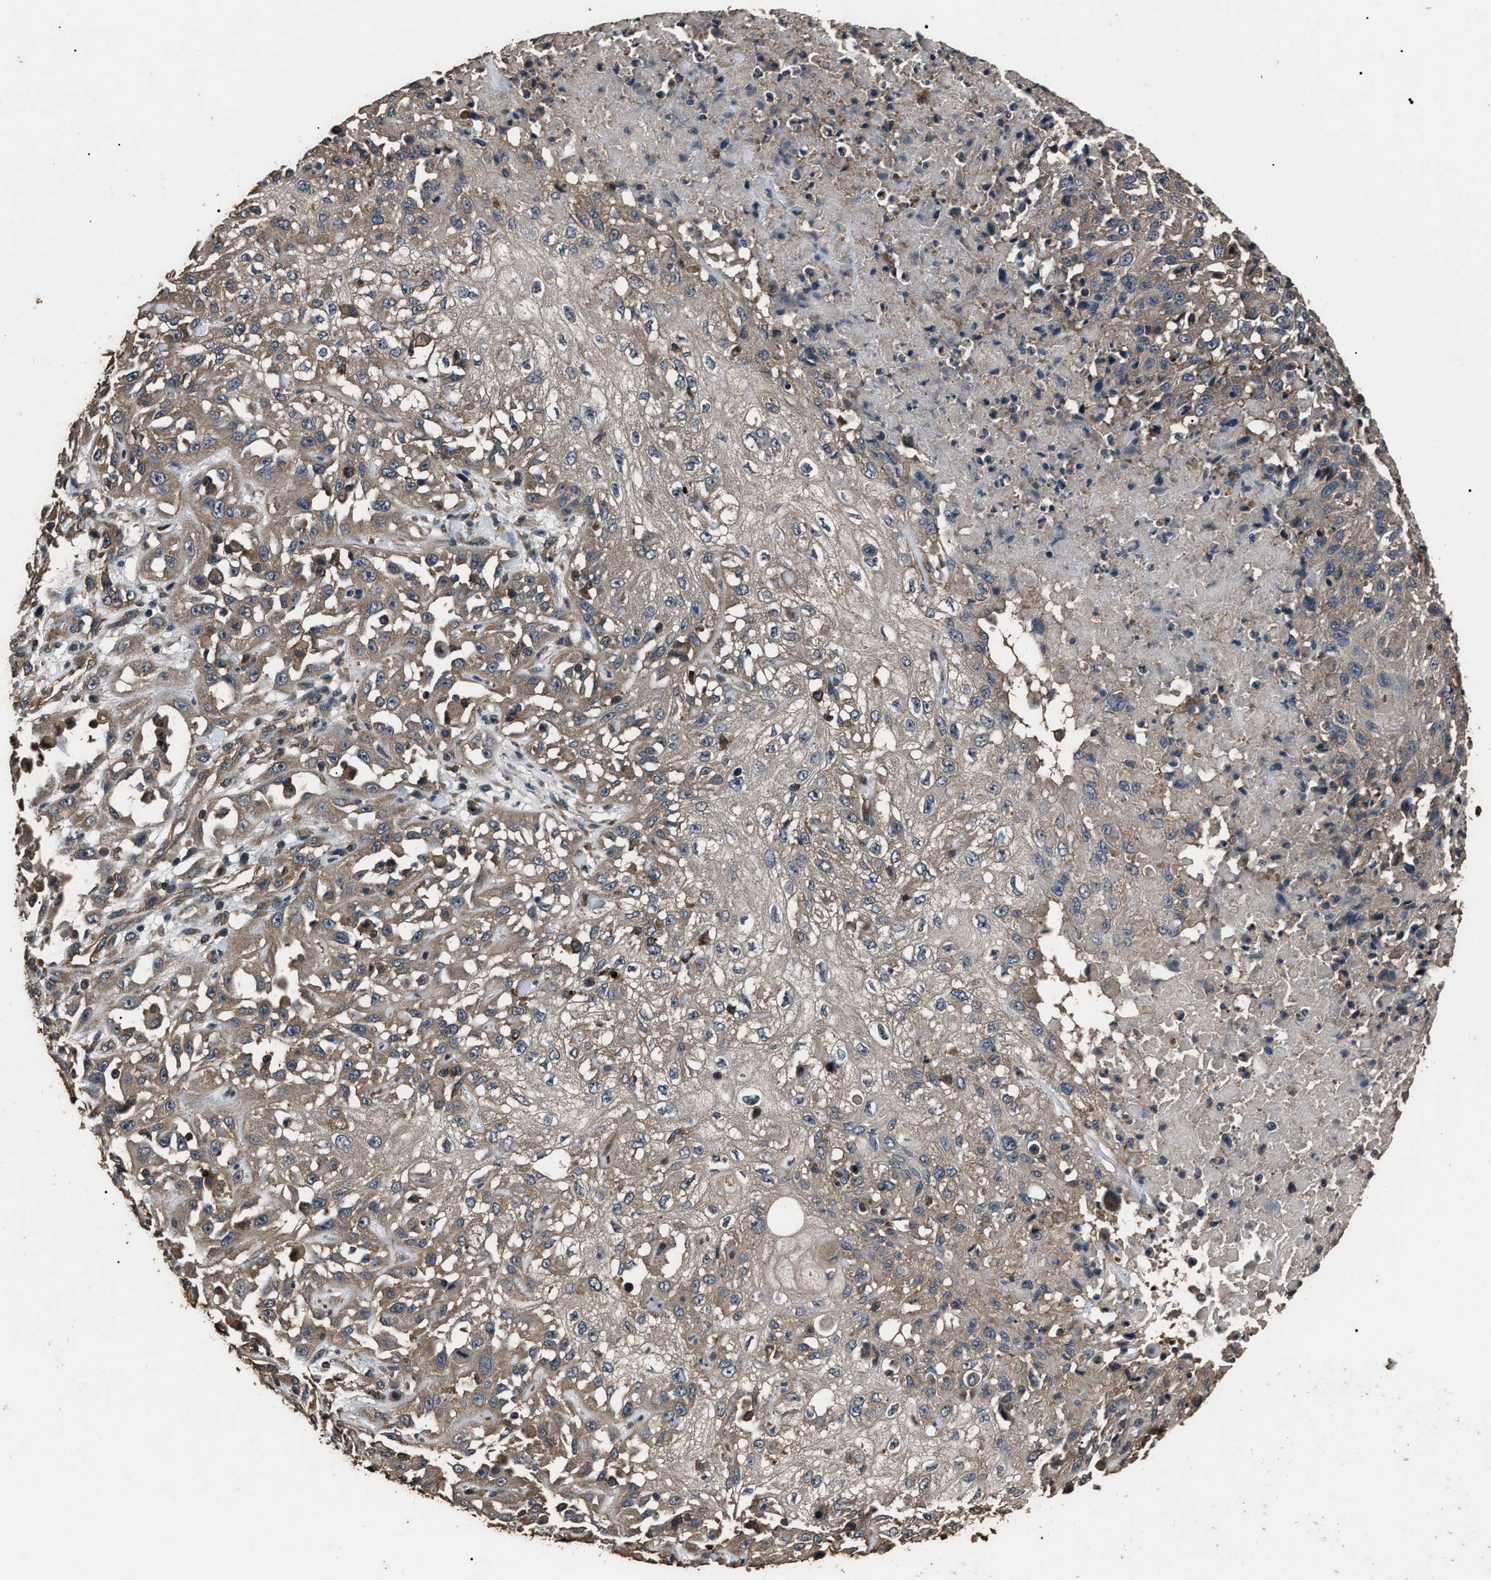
{"staining": {"intensity": "moderate", "quantity": ">75%", "location": "cytoplasmic/membranous"}, "tissue": "skin cancer", "cell_type": "Tumor cells", "image_type": "cancer", "snomed": [{"axis": "morphology", "description": "Squamous cell carcinoma, NOS"}, {"axis": "morphology", "description": "Squamous cell carcinoma, metastatic, NOS"}, {"axis": "topography", "description": "Skin"}, {"axis": "topography", "description": "Lymph node"}], "caption": "Skin cancer (metastatic squamous cell carcinoma) stained with a protein marker exhibits moderate staining in tumor cells.", "gene": "RNF216", "patient": {"sex": "male", "age": 75}}